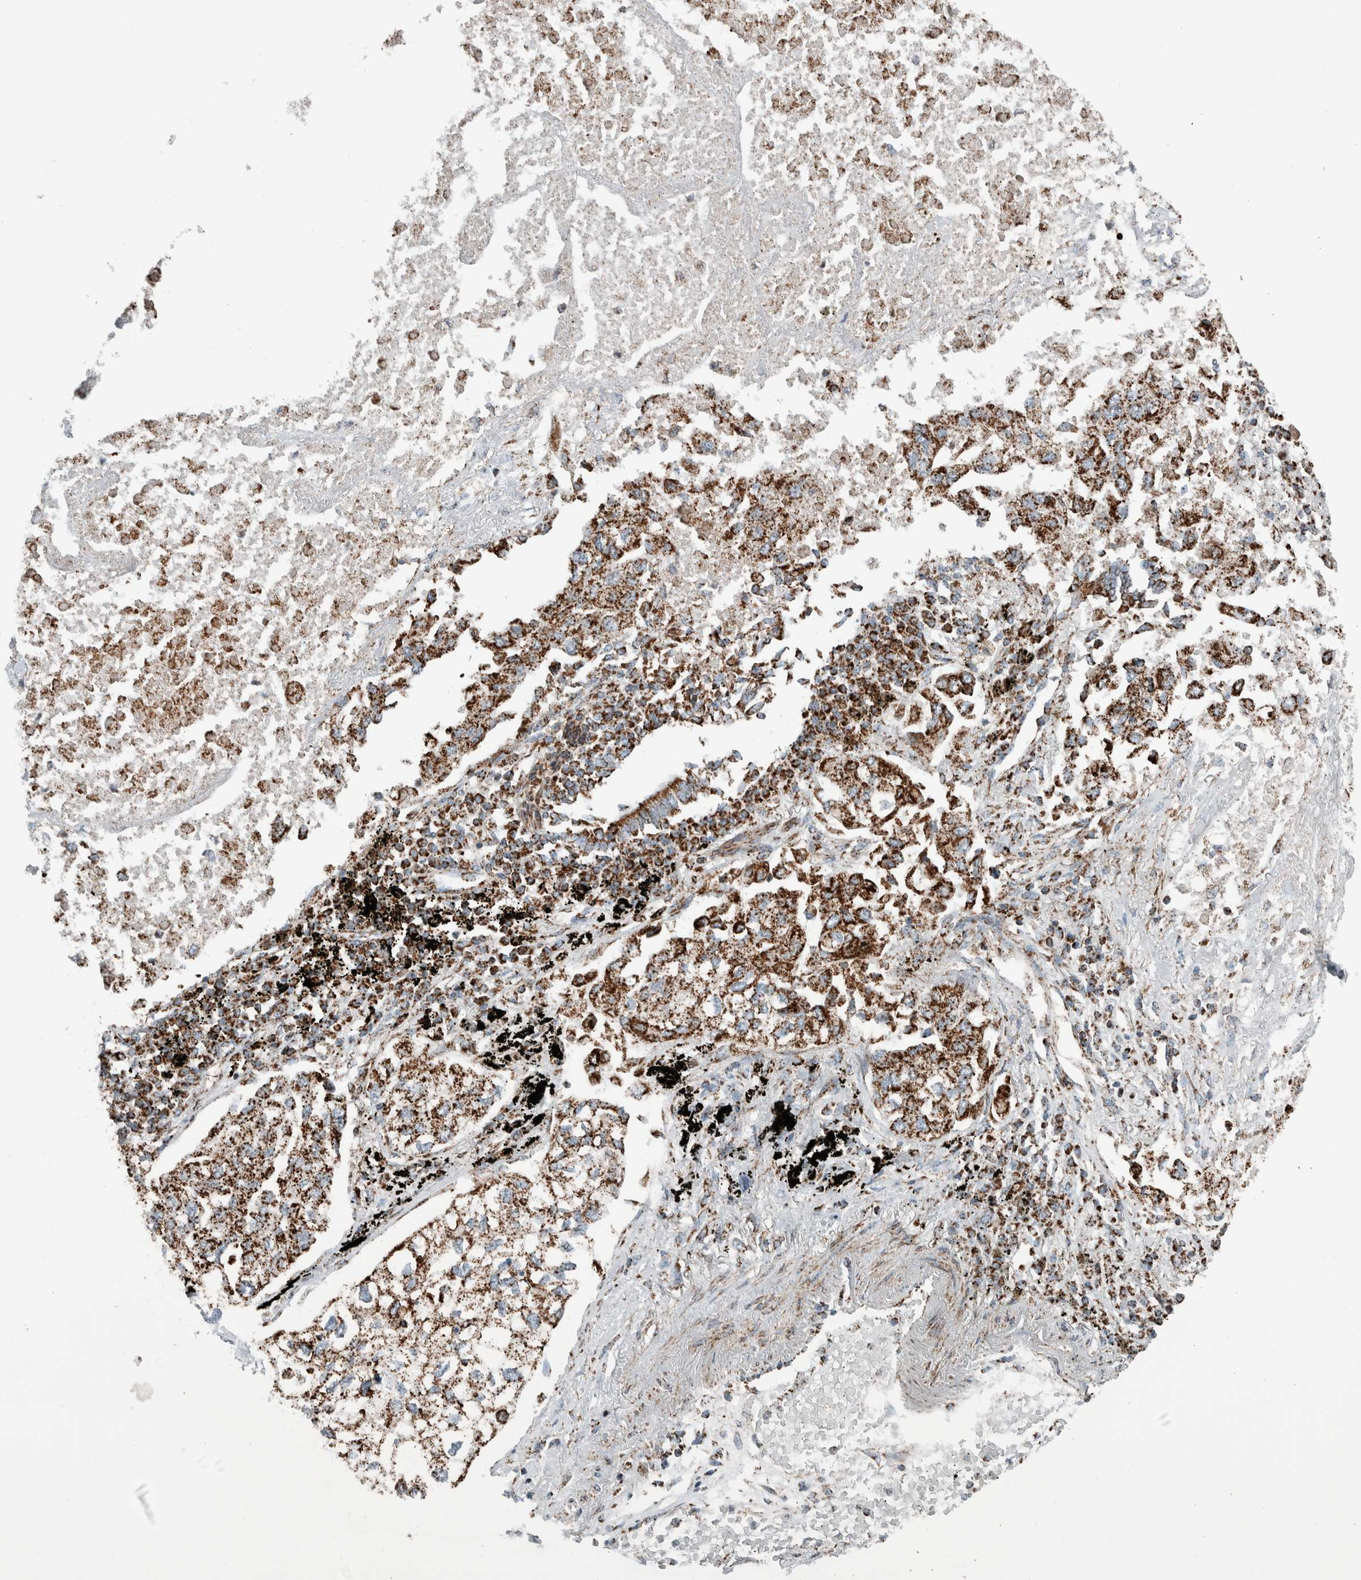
{"staining": {"intensity": "strong", "quantity": ">75%", "location": "cytoplasmic/membranous"}, "tissue": "lung cancer", "cell_type": "Tumor cells", "image_type": "cancer", "snomed": [{"axis": "morphology", "description": "Inflammation, NOS"}, {"axis": "morphology", "description": "Adenocarcinoma, NOS"}, {"axis": "topography", "description": "Lung"}], "caption": "Lung cancer (adenocarcinoma) was stained to show a protein in brown. There is high levels of strong cytoplasmic/membranous expression in about >75% of tumor cells.", "gene": "CNTROB", "patient": {"sex": "male", "age": 63}}